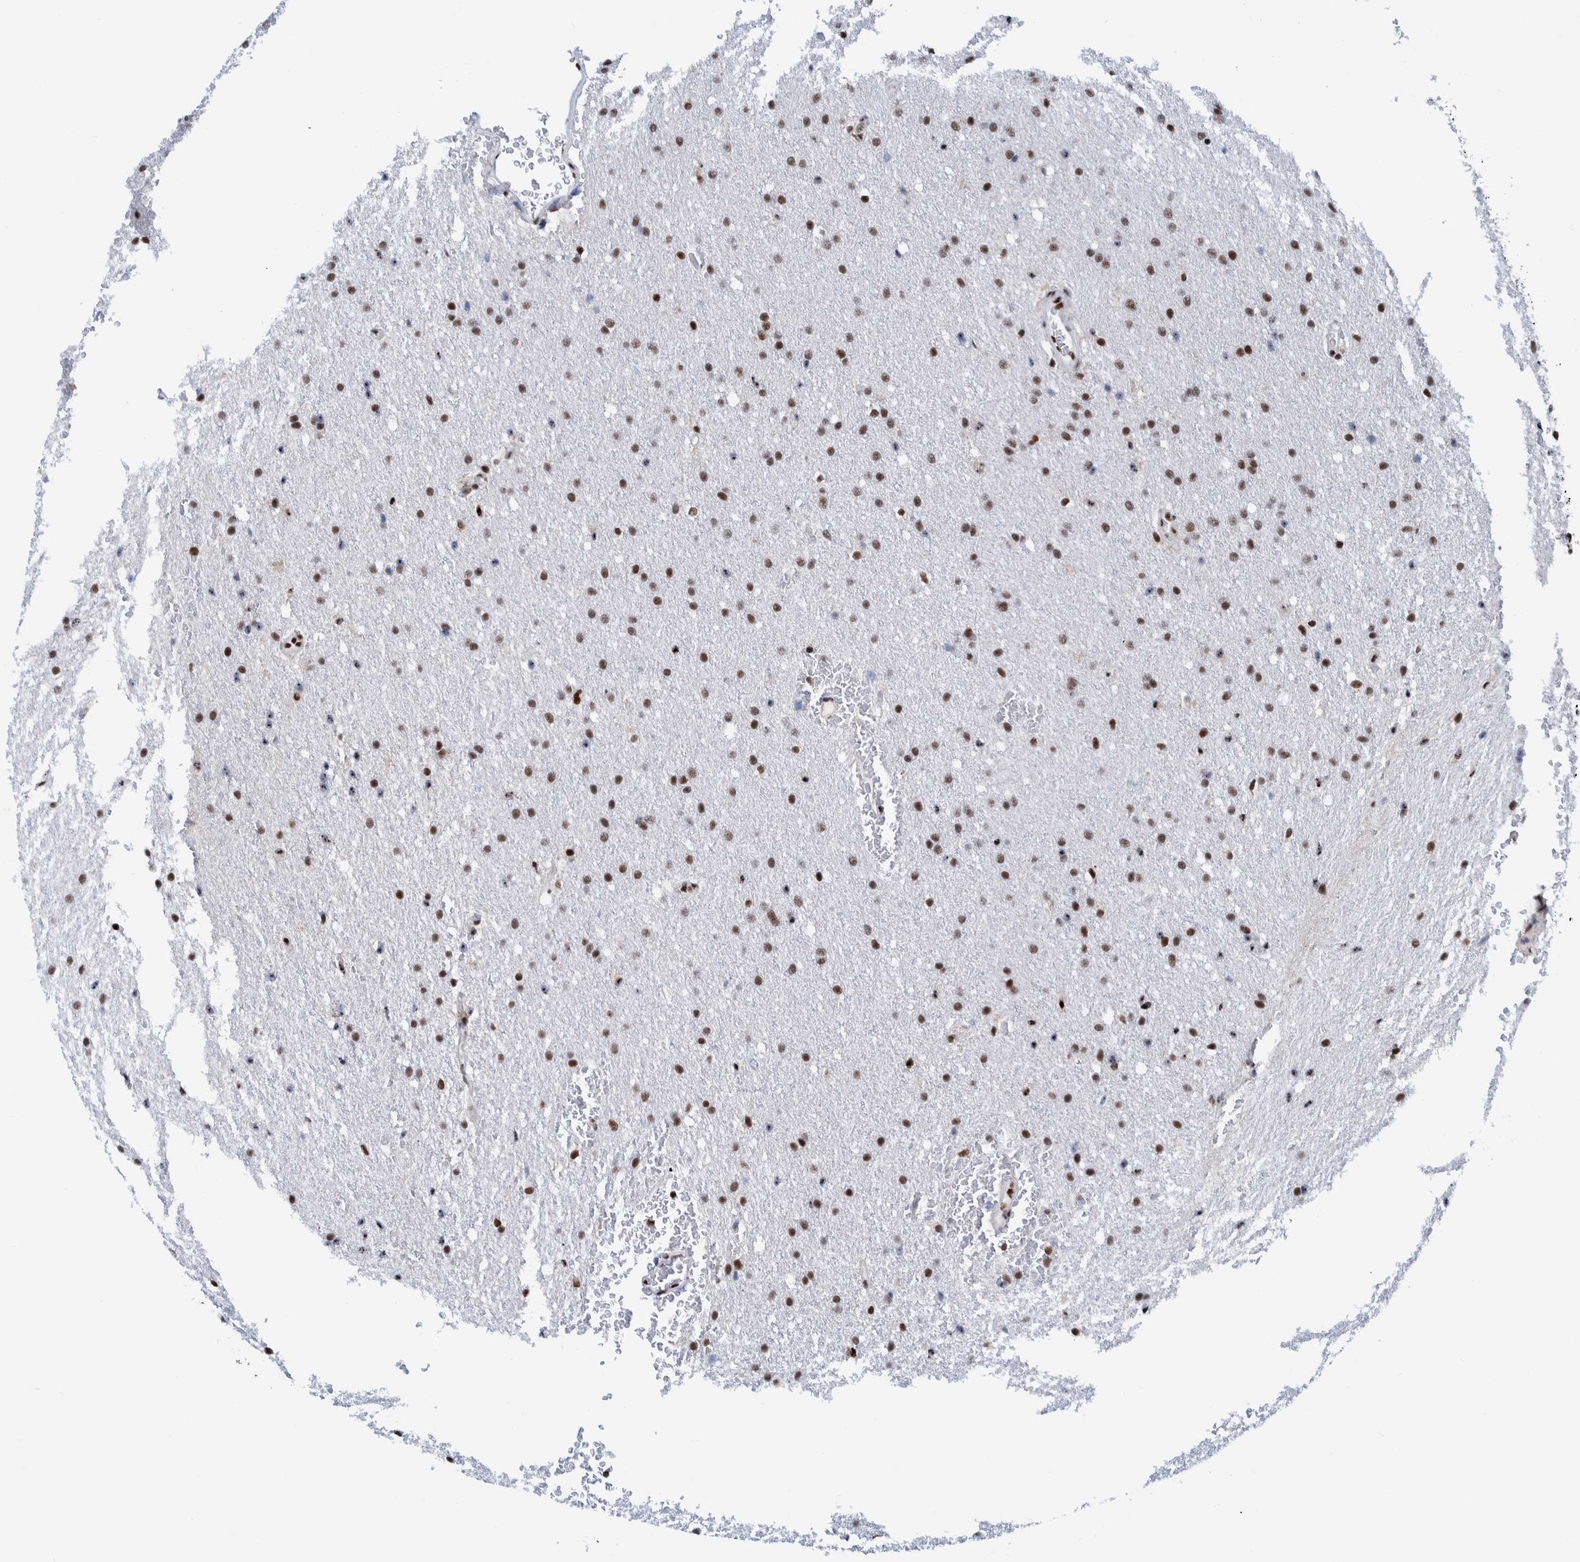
{"staining": {"intensity": "moderate", "quantity": ">75%", "location": "nuclear"}, "tissue": "glioma", "cell_type": "Tumor cells", "image_type": "cancer", "snomed": [{"axis": "morphology", "description": "Glioma, malignant, Low grade"}, {"axis": "topography", "description": "Brain"}], "caption": "This is an image of IHC staining of glioma, which shows moderate positivity in the nuclear of tumor cells.", "gene": "EFTUD2", "patient": {"sex": "female", "age": 37}}